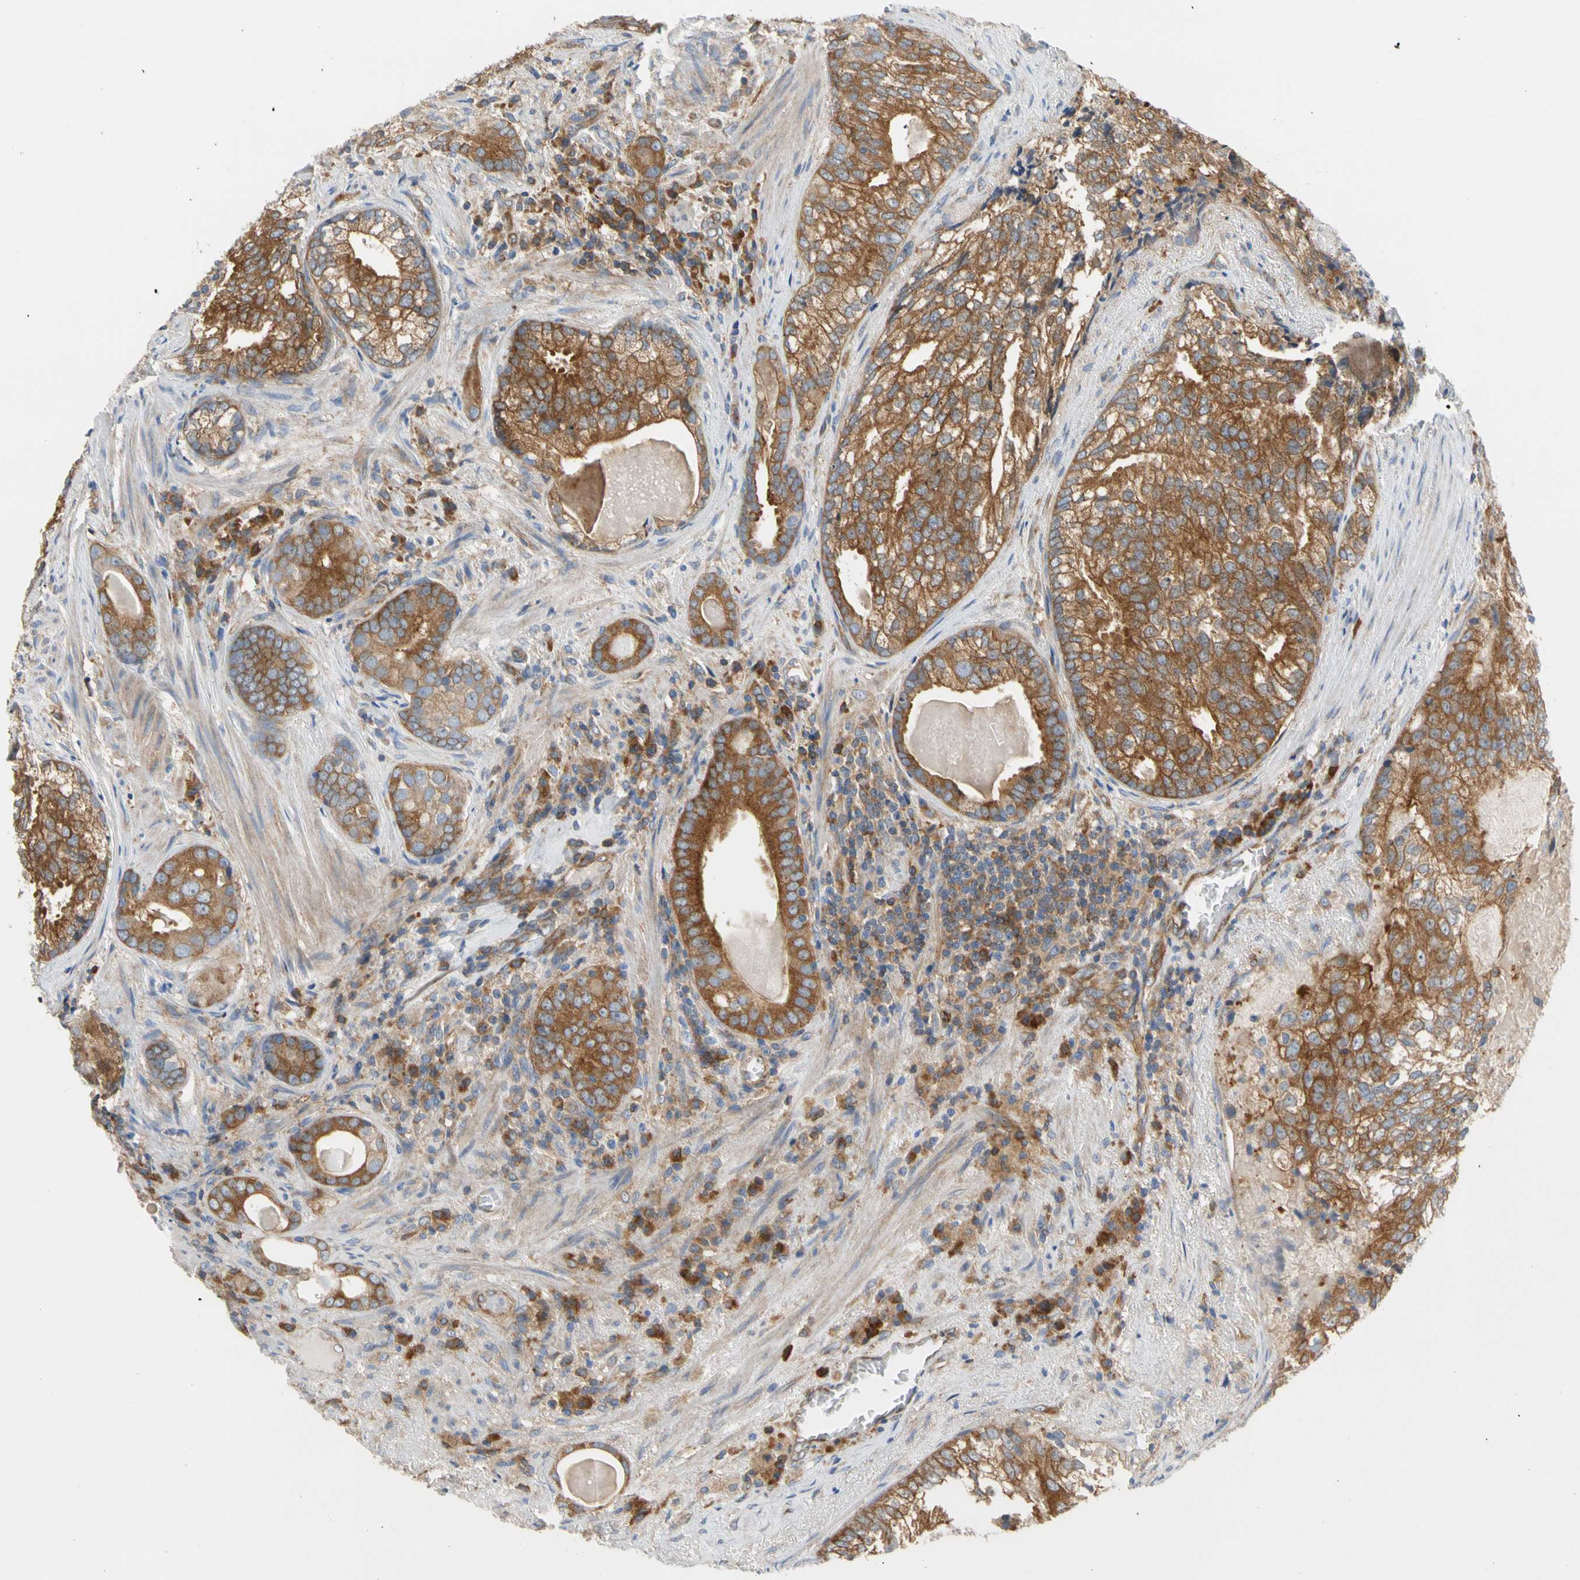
{"staining": {"intensity": "strong", "quantity": ">75%", "location": "cytoplasmic/membranous"}, "tissue": "prostate cancer", "cell_type": "Tumor cells", "image_type": "cancer", "snomed": [{"axis": "morphology", "description": "Adenocarcinoma, High grade"}, {"axis": "topography", "description": "Prostate"}], "caption": "Strong cytoplasmic/membranous positivity for a protein is appreciated in approximately >75% of tumor cells of adenocarcinoma (high-grade) (prostate) using IHC.", "gene": "GPHN", "patient": {"sex": "male", "age": 66}}